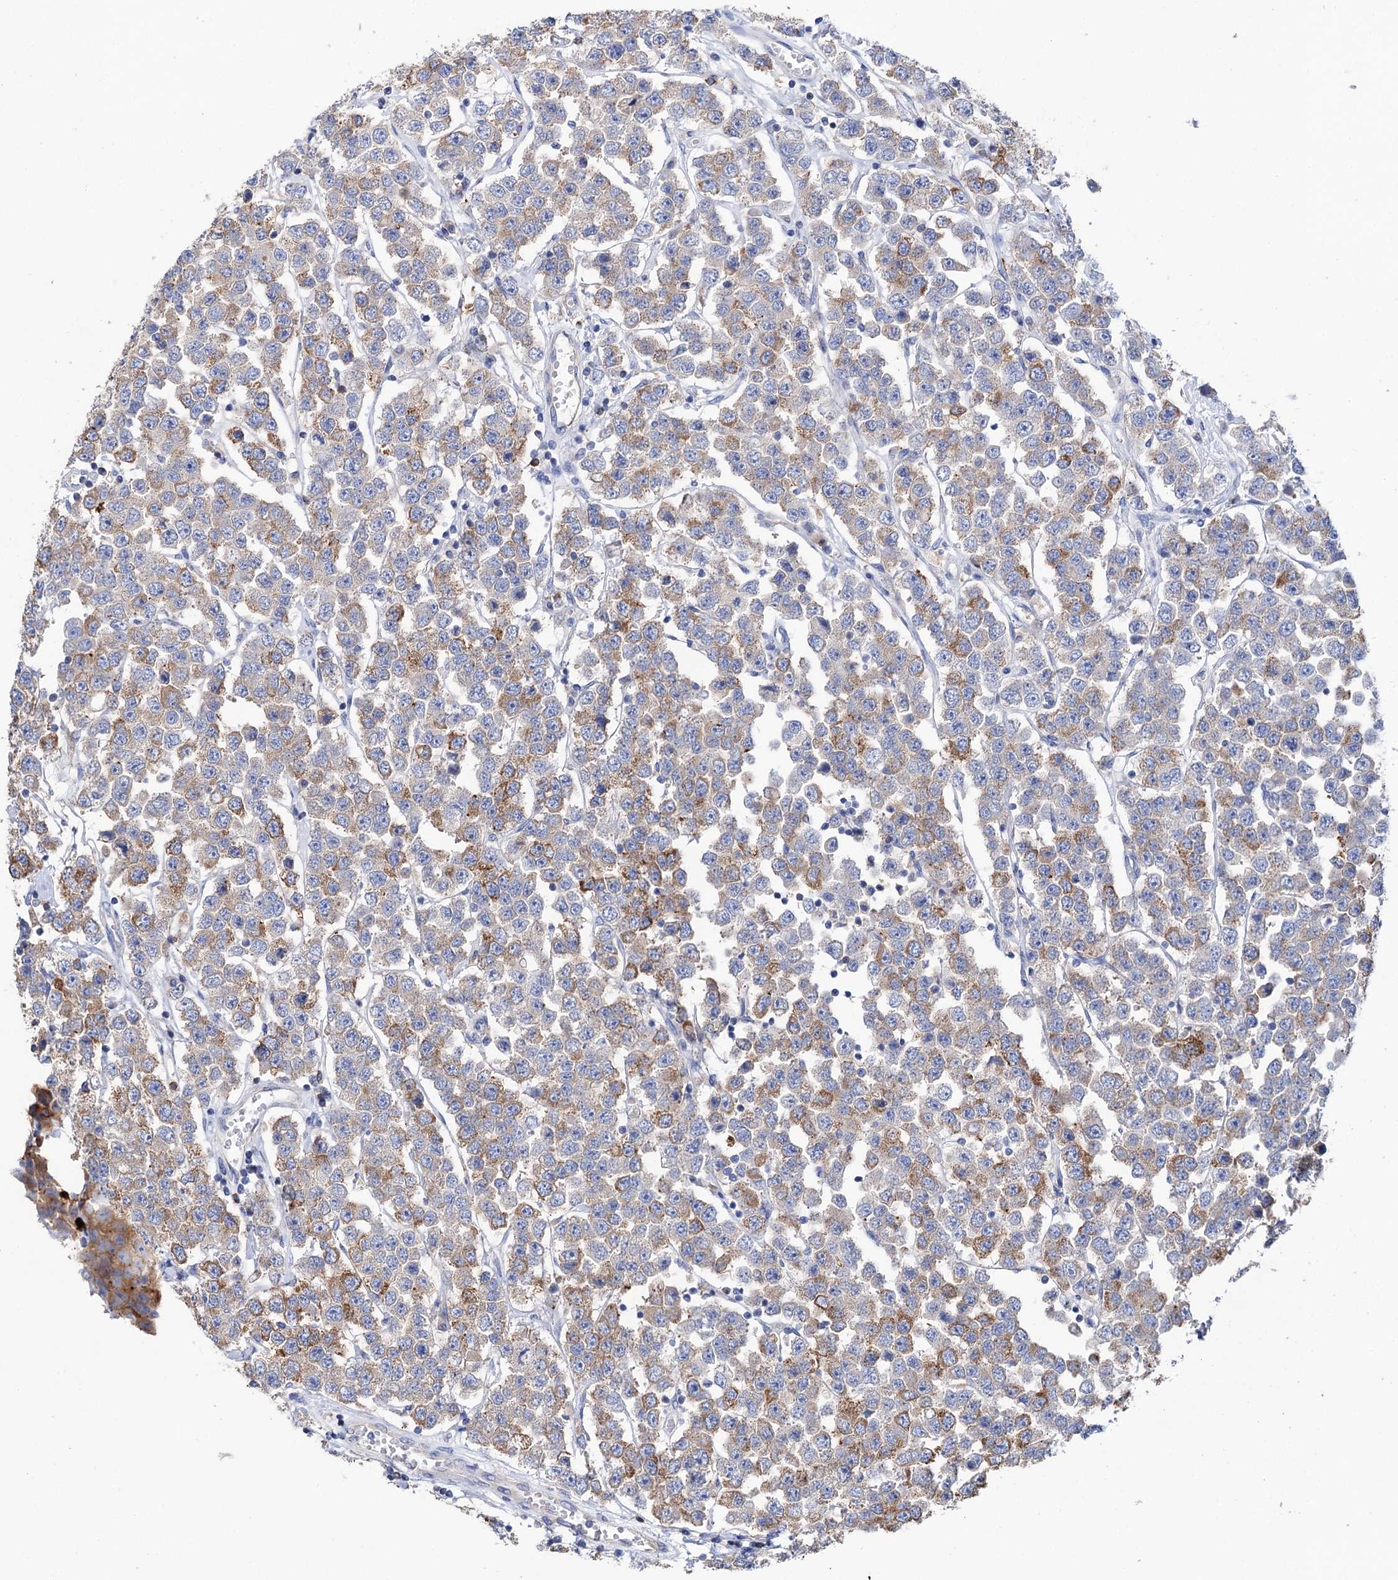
{"staining": {"intensity": "moderate", "quantity": ">75%", "location": "cytoplasmic/membranous"}, "tissue": "testis cancer", "cell_type": "Tumor cells", "image_type": "cancer", "snomed": [{"axis": "morphology", "description": "Seminoma, NOS"}, {"axis": "topography", "description": "Testis"}], "caption": "Testis cancer was stained to show a protein in brown. There is medium levels of moderate cytoplasmic/membranous positivity in approximately >75% of tumor cells.", "gene": "BBS4", "patient": {"sex": "male", "age": 28}}